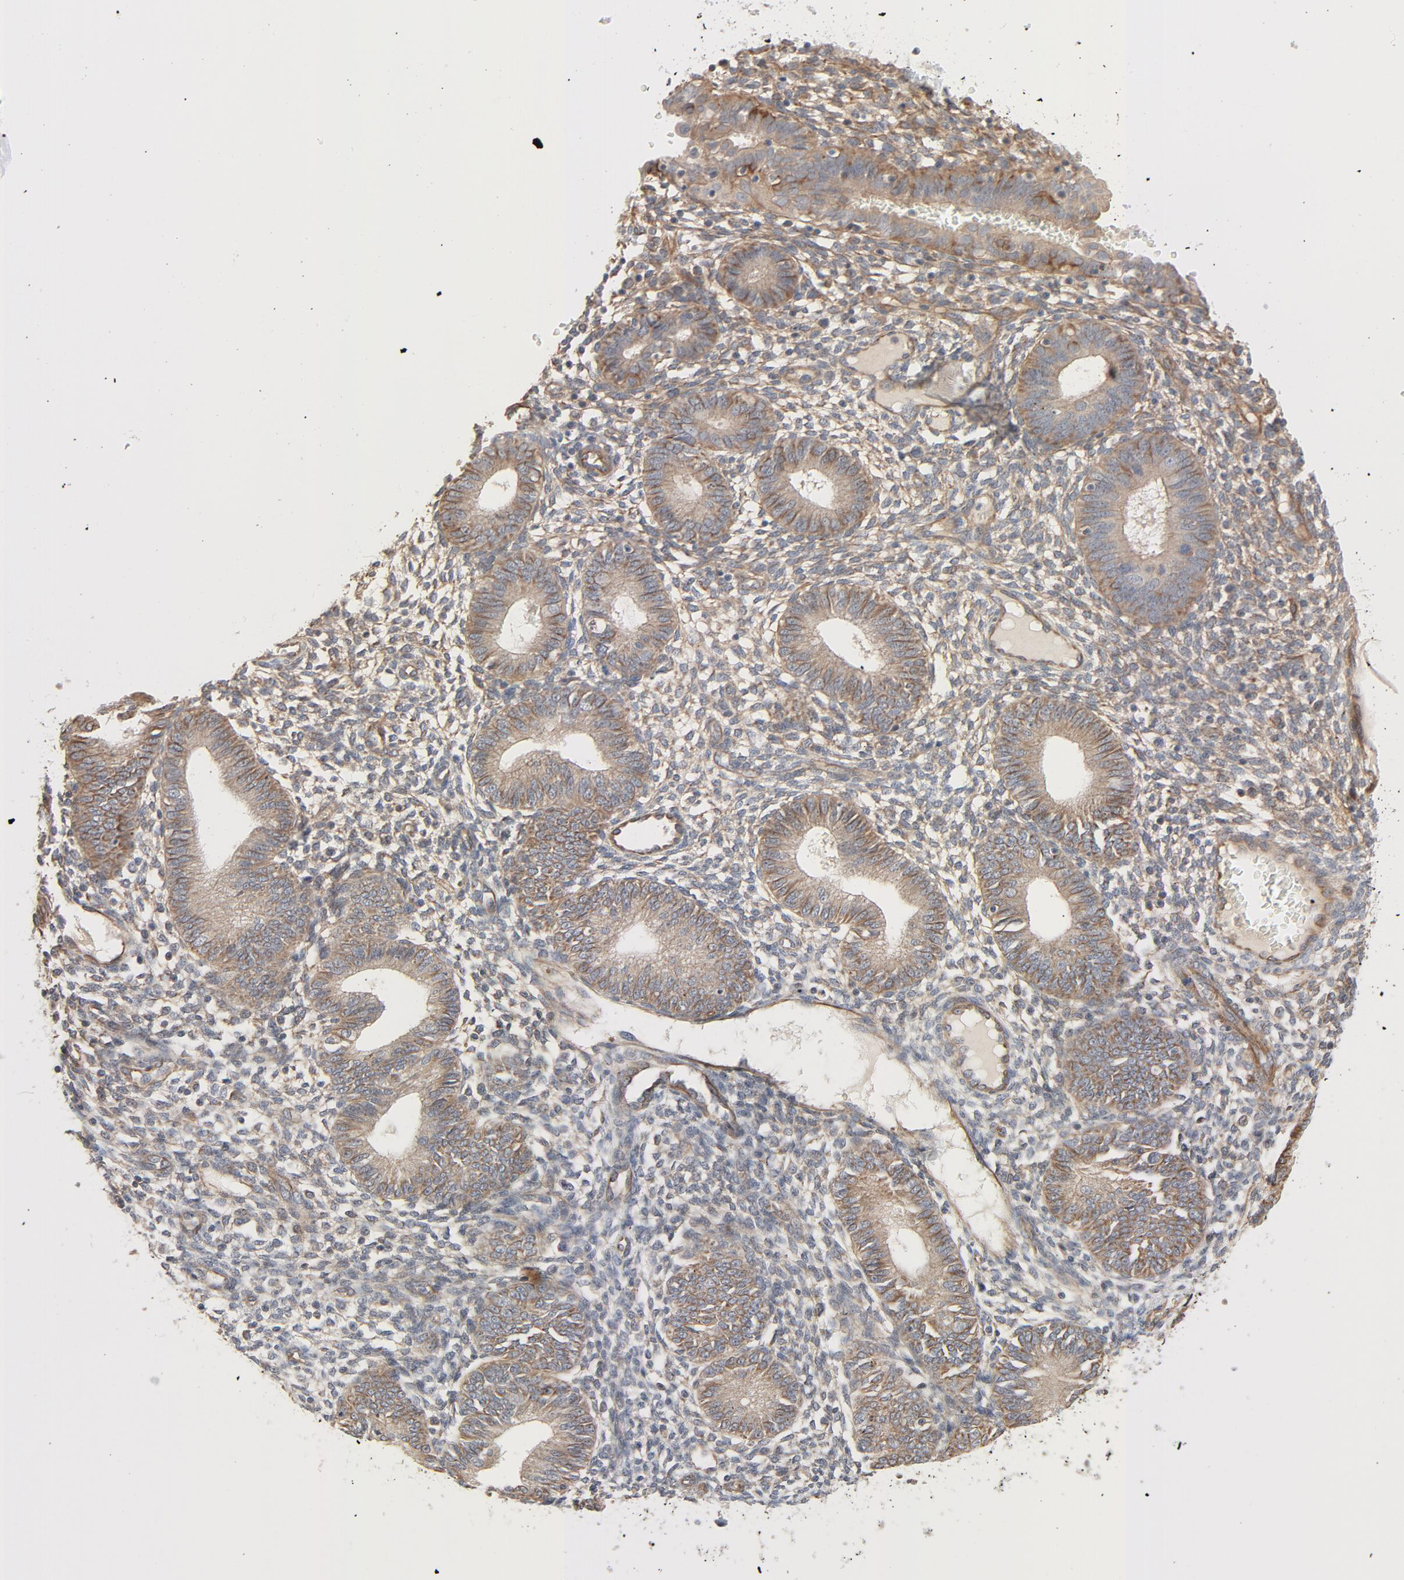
{"staining": {"intensity": "moderate", "quantity": "25%-75%", "location": "cytoplasmic/membranous"}, "tissue": "endometrium", "cell_type": "Cells in endometrial stroma", "image_type": "normal", "snomed": [{"axis": "morphology", "description": "Normal tissue, NOS"}, {"axis": "topography", "description": "Endometrium"}], "caption": "A histopathology image showing moderate cytoplasmic/membranous positivity in about 25%-75% of cells in endometrial stroma in normal endometrium, as visualized by brown immunohistochemical staining.", "gene": "TRIOBP", "patient": {"sex": "female", "age": 61}}